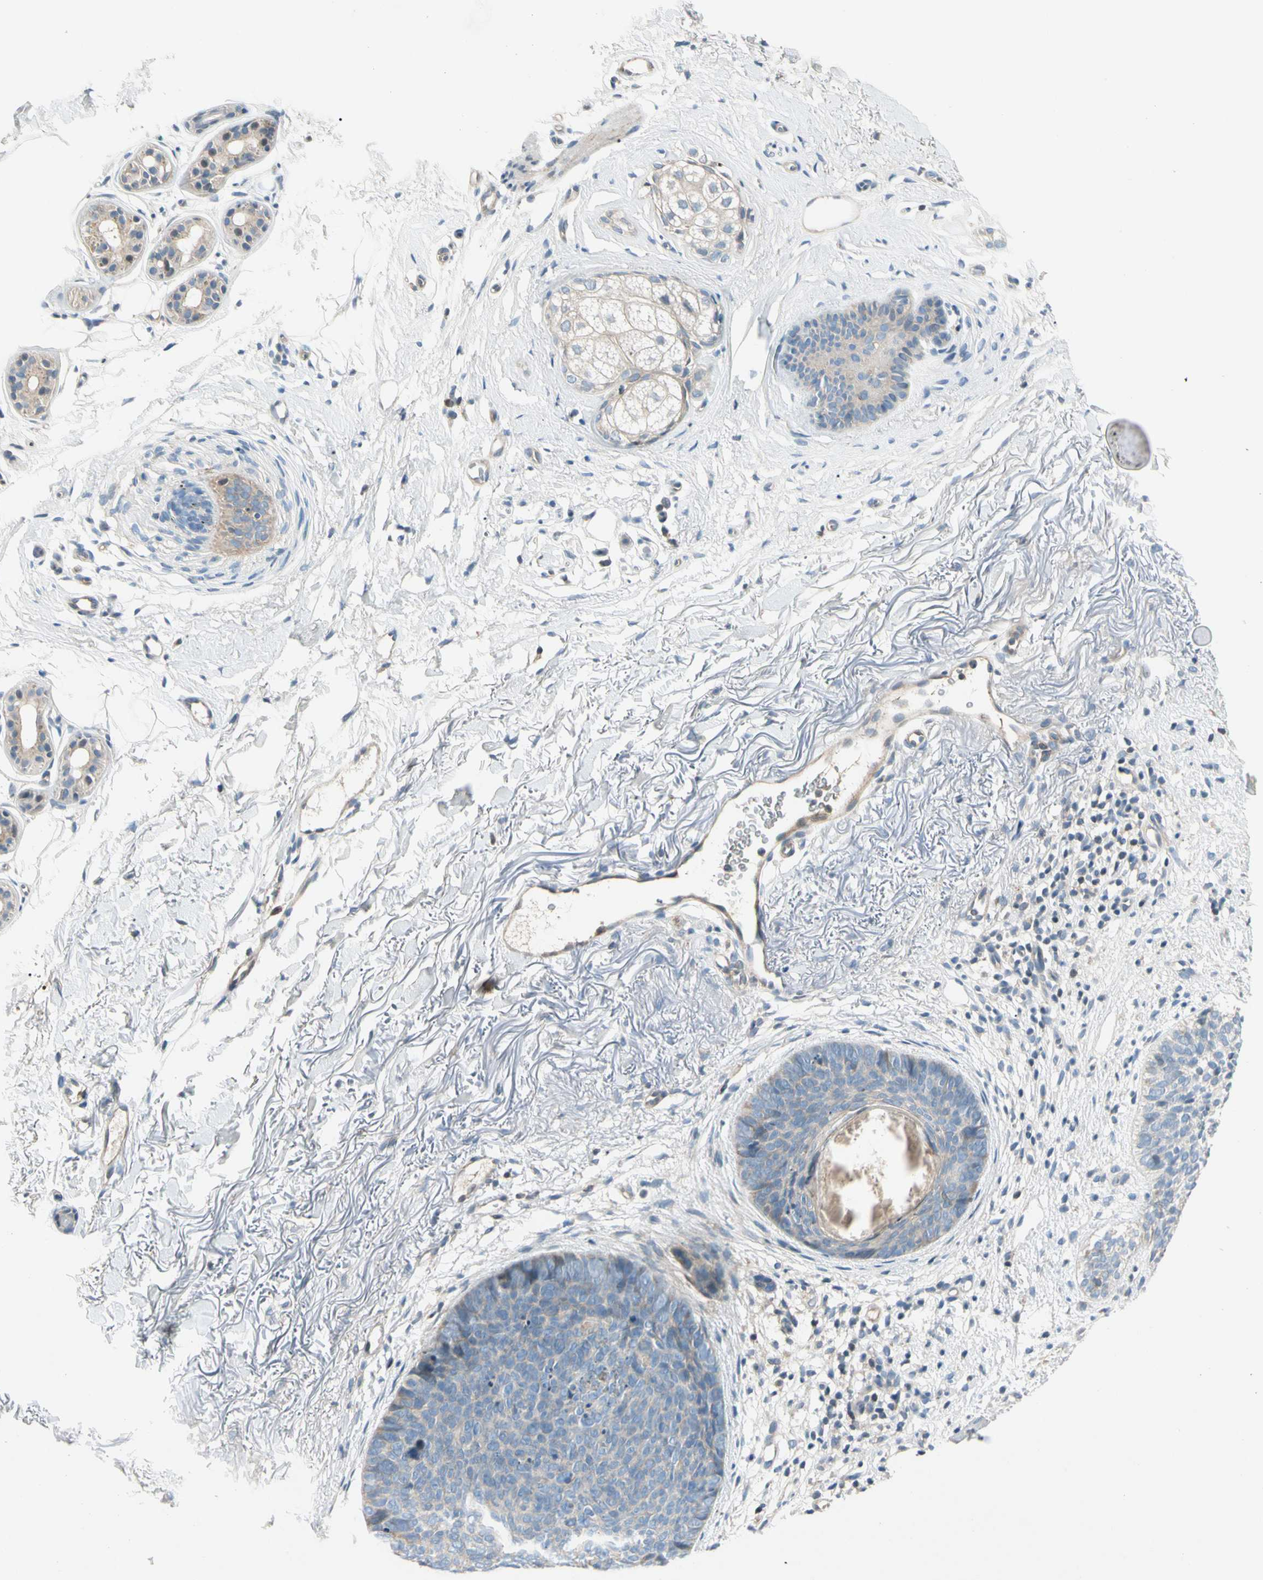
{"staining": {"intensity": "weak", "quantity": "25%-75%", "location": "cytoplasmic/membranous"}, "tissue": "skin cancer", "cell_type": "Tumor cells", "image_type": "cancer", "snomed": [{"axis": "morphology", "description": "Basal cell carcinoma"}, {"axis": "topography", "description": "Skin"}], "caption": "This is an image of immunohistochemistry staining of basal cell carcinoma (skin), which shows weak positivity in the cytoplasmic/membranous of tumor cells.", "gene": "CDH6", "patient": {"sex": "female", "age": 70}}